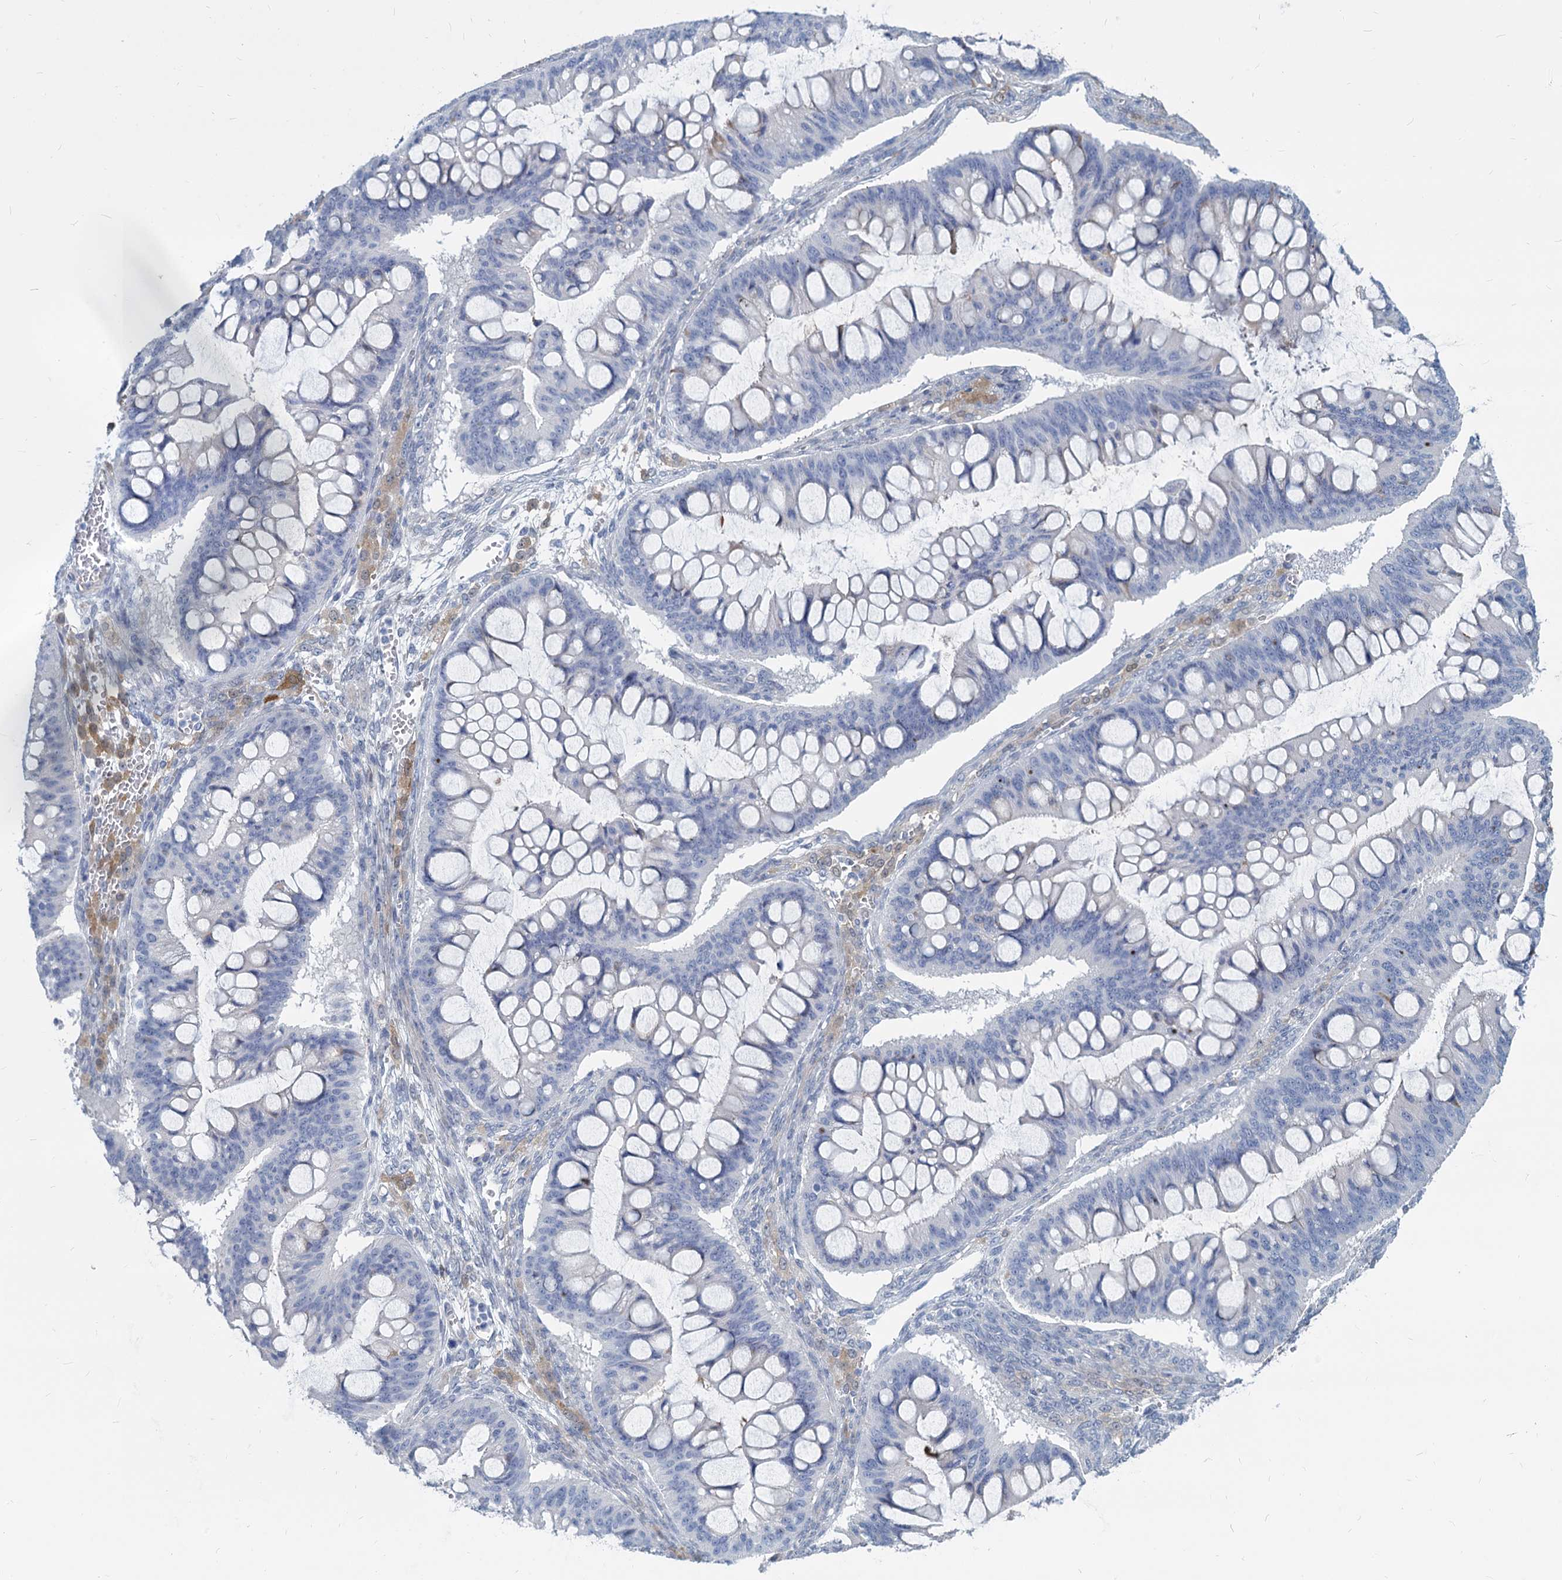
{"staining": {"intensity": "negative", "quantity": "none", "location": "none"}, "tissue": "ovarian cancer", "cell_type": "Tumor cells", "image_type": "cancer", "snomed": [{"axis": "morphology", "description": "Cystadenocarcinoma, mucinous, NOS"}, {"axis": "topography", "description": "Ovary"}], "caption": "High magnification brightfield microscopy of ovarian cancer stained with DAB (brown) and counterstained with hematoxylin (blue): tumor cells show no significant expression.", "gene": "GSTM3", "patient": {"sex": "female", "age": 73}}